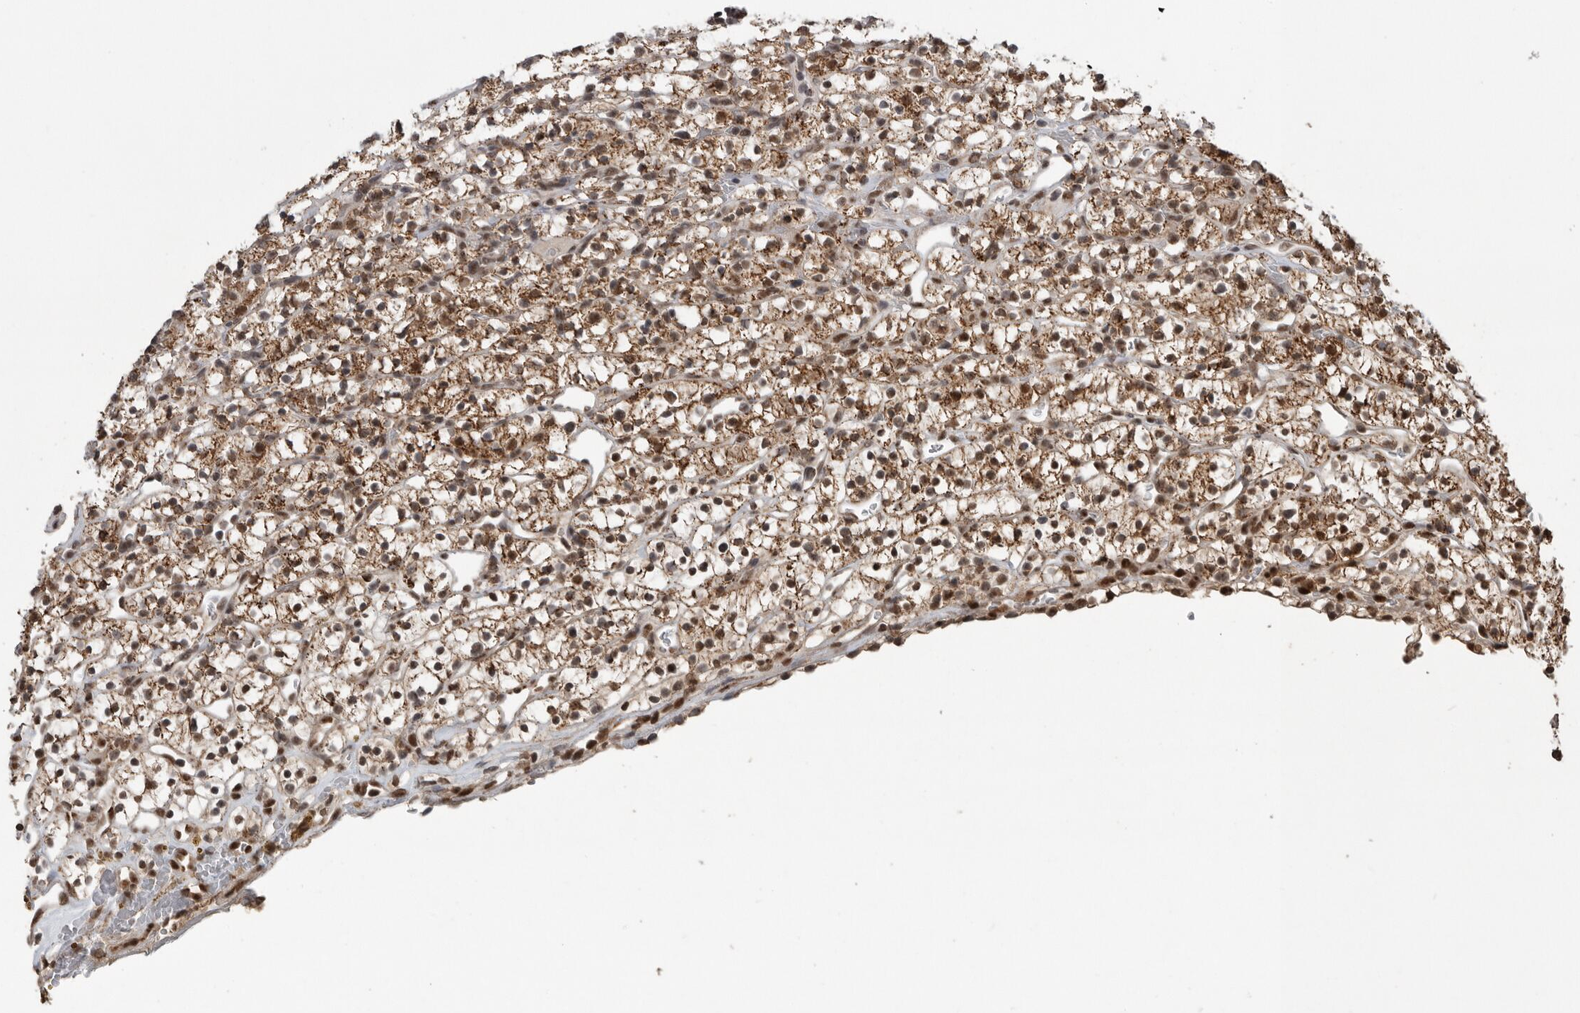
{"staining": {"intensity": "moderate", "quantity": ">75%", "location": "cytoplasmic/membranous,nuclear"}, "tissue": "renal cancer", "cell_type": "Tumor cells", "image_type": "cancer", "snomed": [{"axis": "morphology", "description": "Adenocarcinoma, NOS"}, {"axis": "topography", "description": "Kidney"}], "caption": "This photomicrograph reveals immunohistochemistry (IHC) staining of renal cancer (adenocarcinoma), with medium moderate cytoplasmic/membranous and nuclear expression in approximately >75% of tumor cells.", "gene": "PPP1R10", "patient": {"sex": "female", "age": 57}}